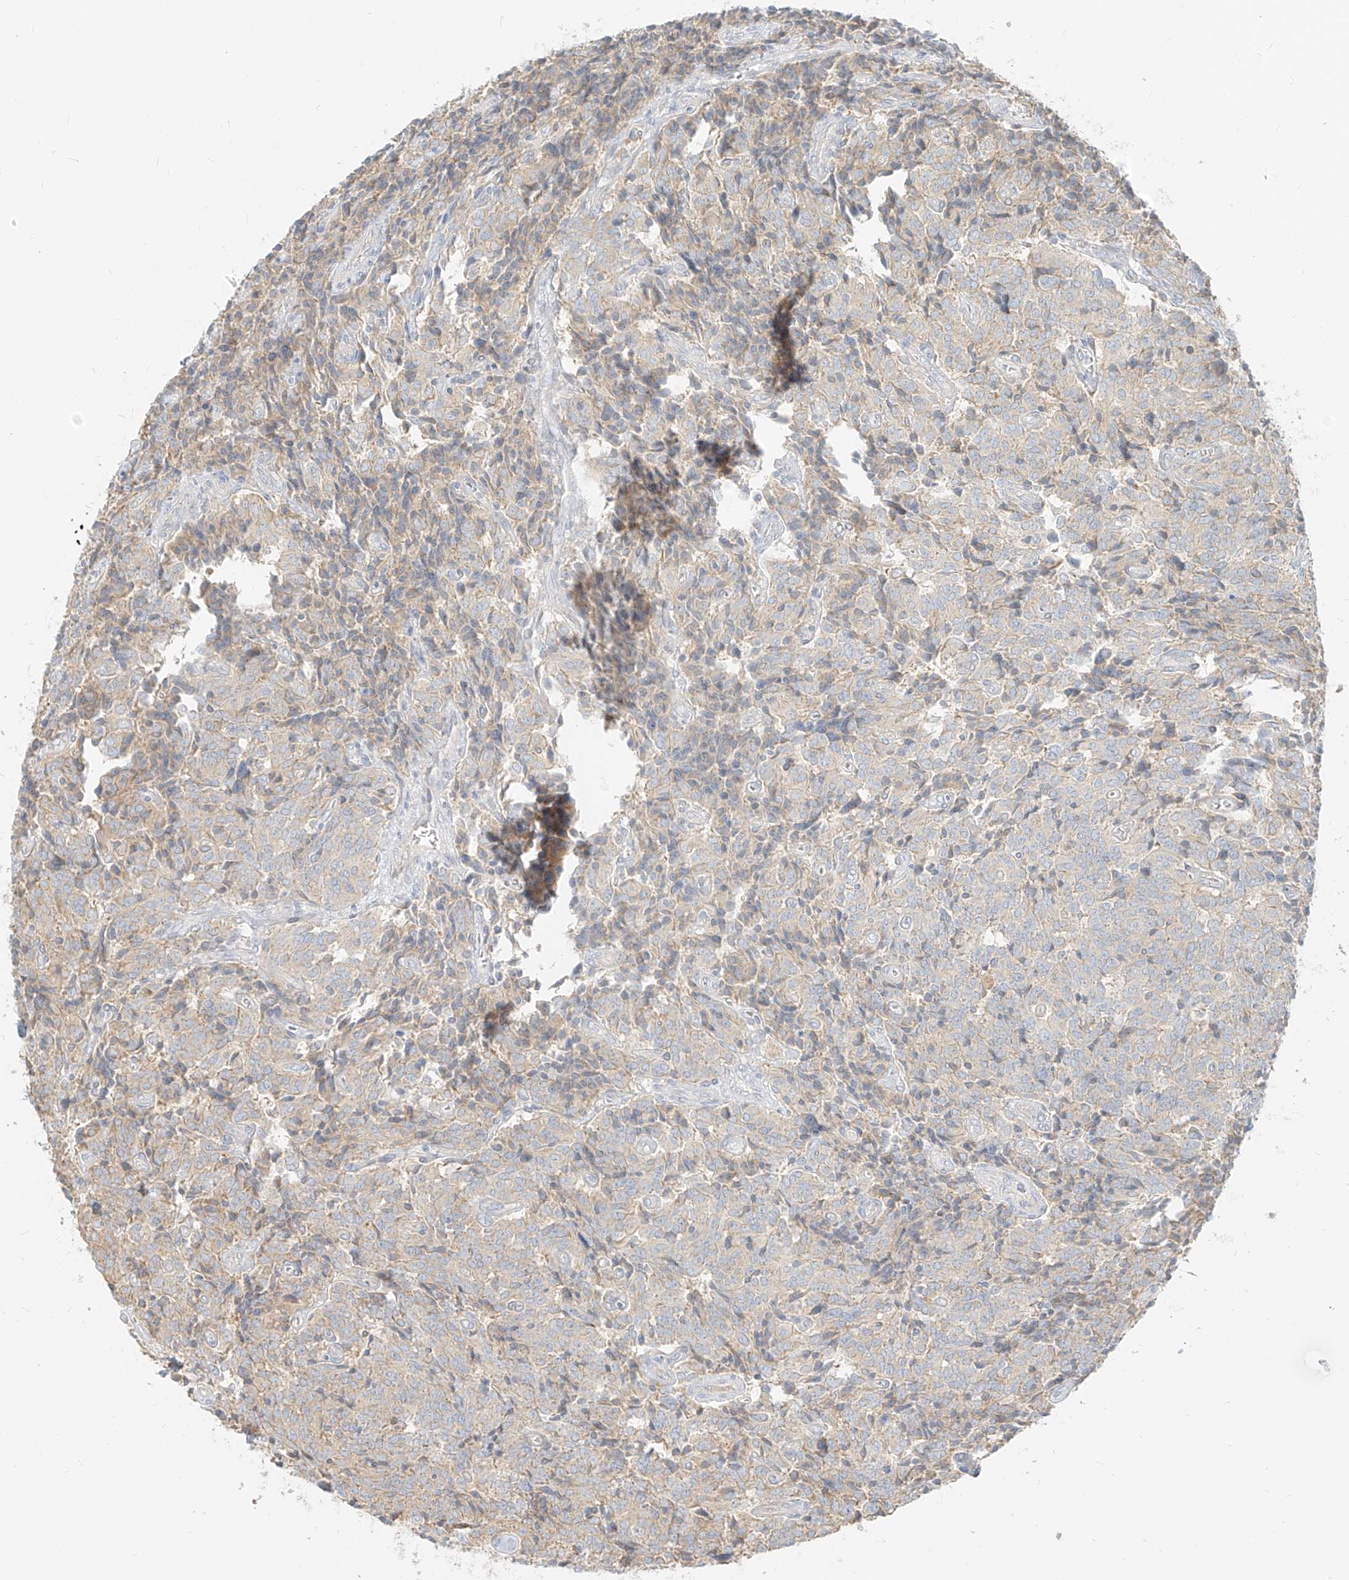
{"staining": {"intensity": "weak", "quantity": "<25%", "location": "cytoplasmic/membranous"}, "tissue": "carcinoid", "cell_type": "Tumor cells", "image_type": "cancer", "snomed": [{"axis": "morphology", "description": "Carcinoid, malignant, NOS"}, {"axis": "topography", "description": "Lung"}], "caption": "Immunohistochemistry (IHC) photomicrograph of human carcinoid stained for a protein (brown), which exhibits no positivity in tumor cells.", "gene": "ZIM3", "patient": {"sex": "female", "age": 46}}